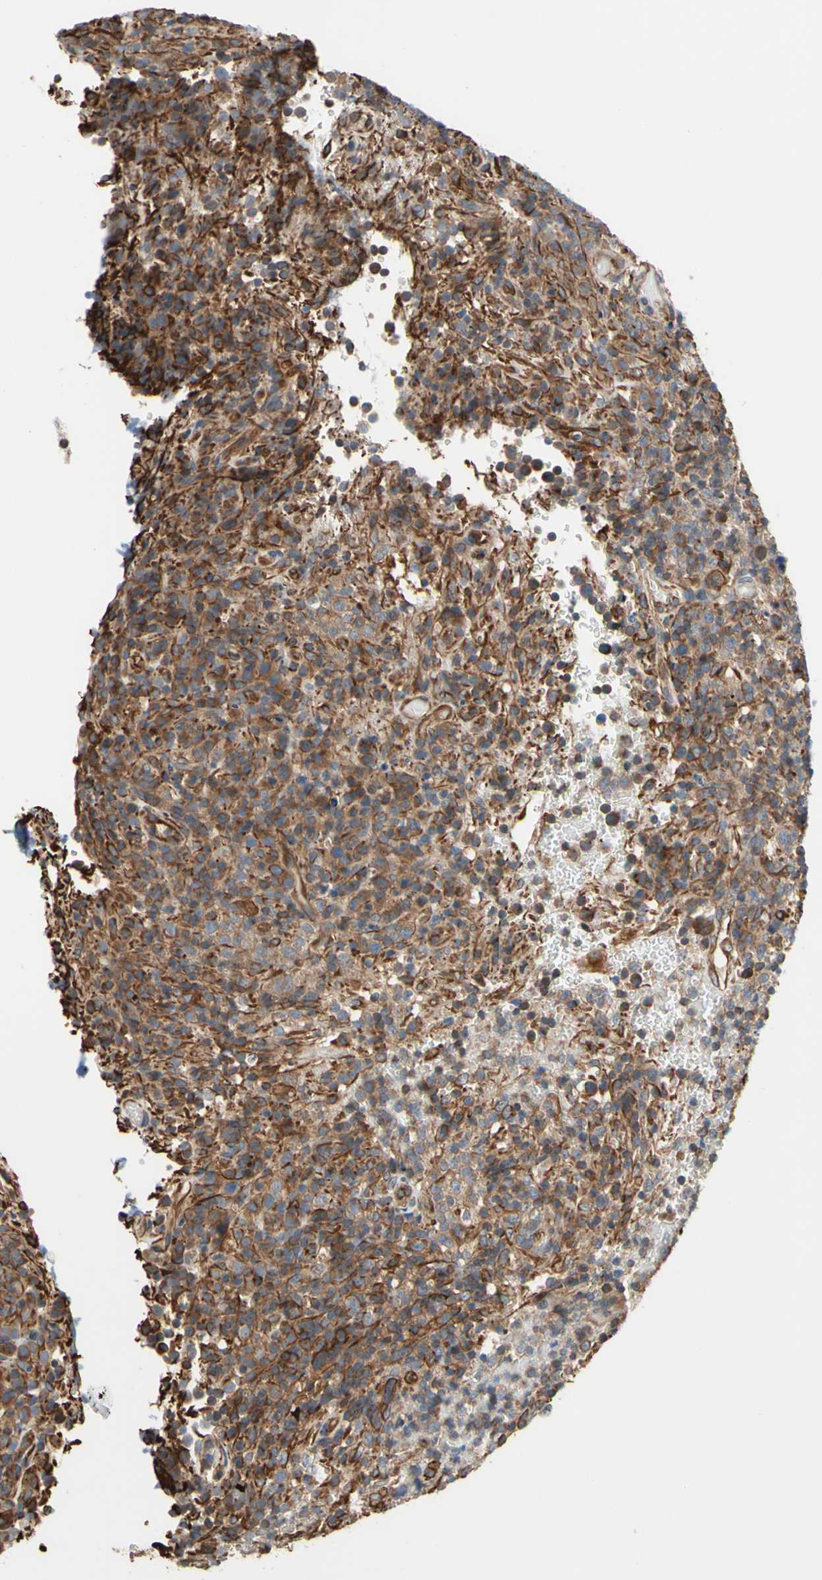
{"staining": {"intensity": "moderate", "quantity": ">75%", "location": "cytoplasmic/membranous"}, "tissue": "lymphoma", "cell_type": "Tumor cells", "image_type": "cancer", "snomed": [{"axis": "morphology", "description": "Malignant lymphoma, non-Hodgkin's type, High grade"}, {"axis": "topography", "description": "Lymph node"}], "caption": "Immunohistochemistry (IHC) (DAB) staining of human malignant lymphoma, non-Hodgkin's type (high-grade) demonstrates moderate cytoplasmic/membranous protein positivity in about >75% of tumor cells.", "gene": "TRAF2", "patient": {"sex": "female", "age": 76}}